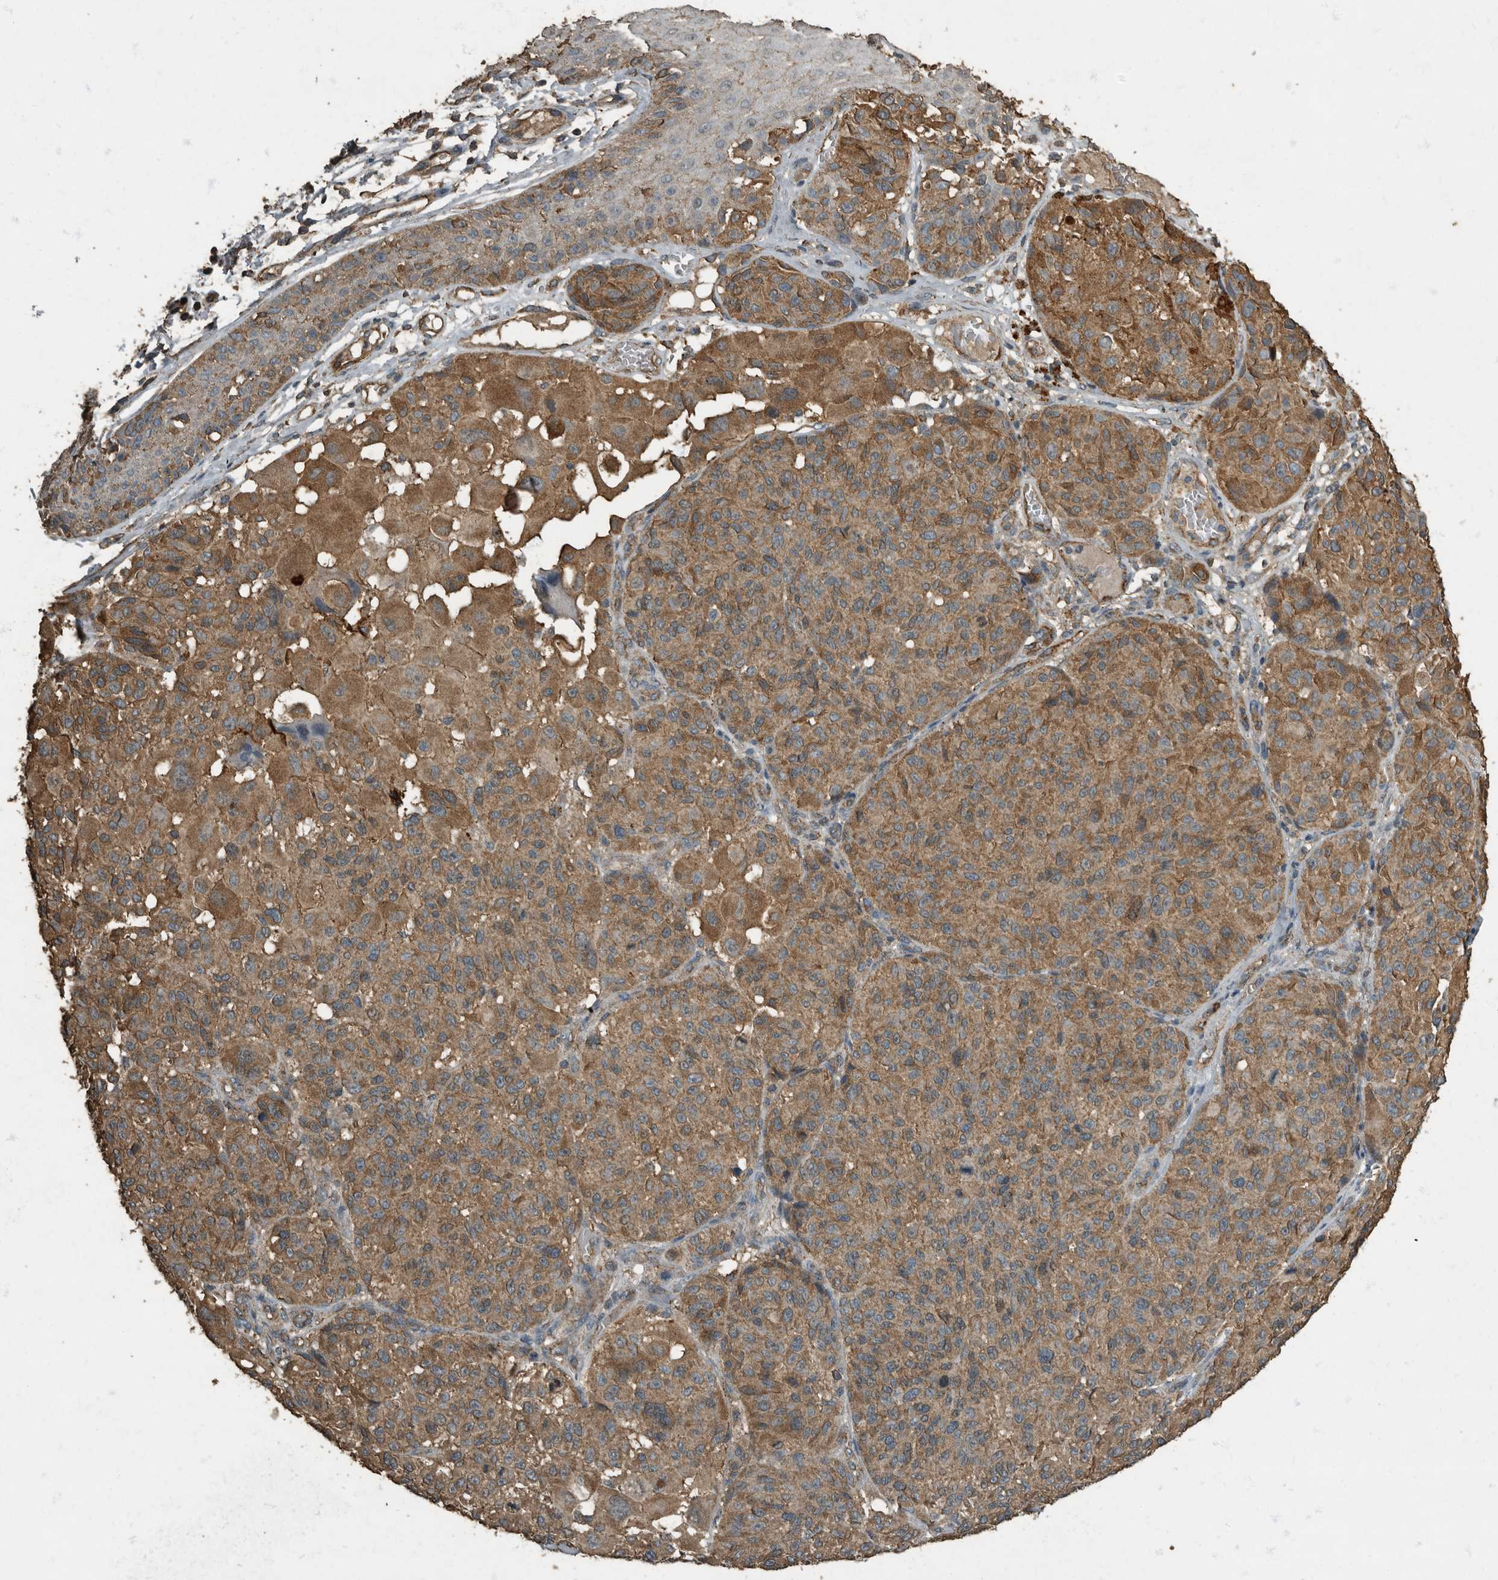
{"staining": {"intensity": "moderate", "quantity": ">75%", "location": "cytoplasmic/membranous"}, "tissue": "melanoma", "cell_type": "Tumor cells", "image_type": "cancer", "snomed": [{"axis": "morphology", "description": "Malignant melanoma, NOS"}, {"axis": "topography", "description": "Skin"}], "caption": "Human melanoma stained for a protein (brown) demonstrates moderate cytoplasmic/membranous positive staining in approximately >75% of tumor cells.", "gene": "IL15RA", "patient": {"sex": "male", "age": 83}}